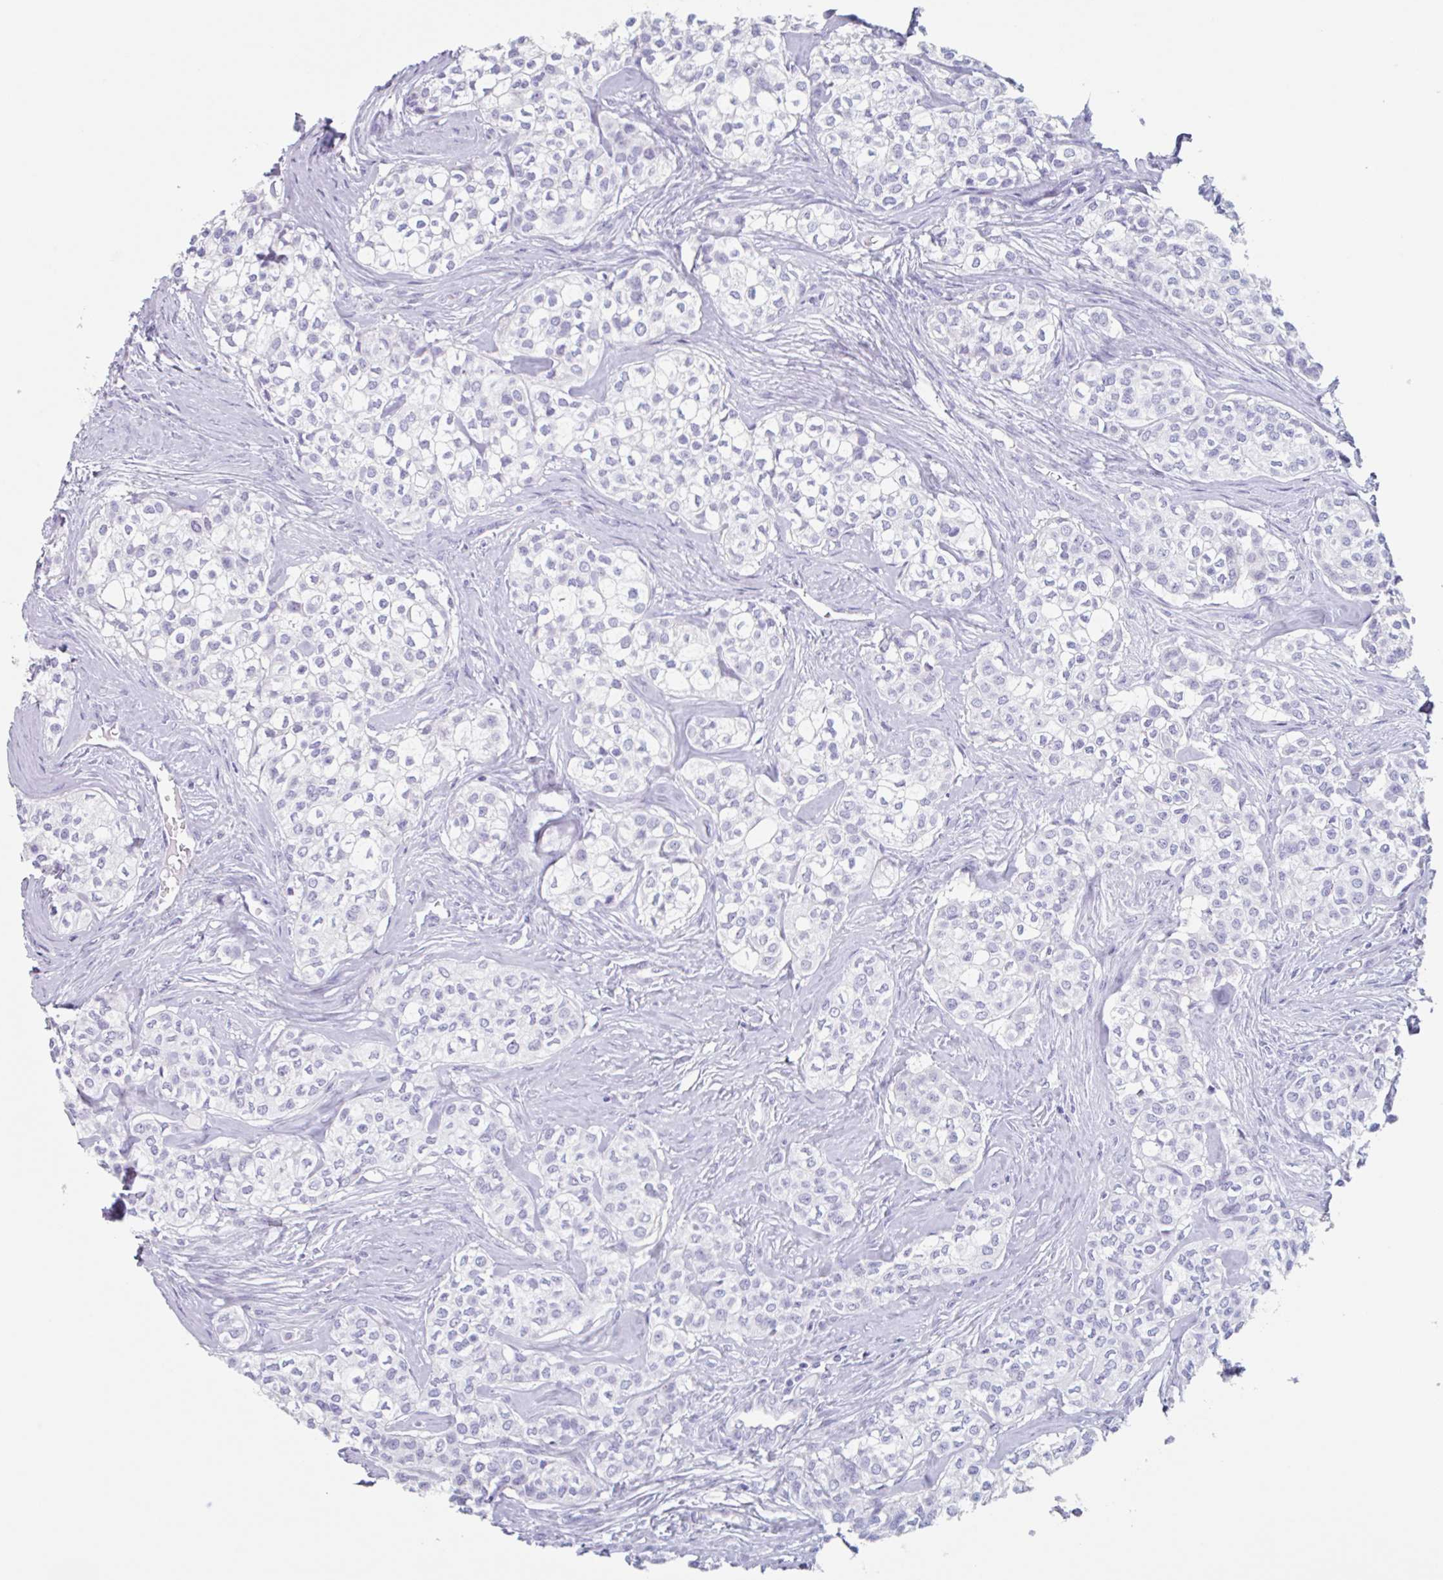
{"staining": {"intensity": "negative", "quantity": "none", "location": "none"}, "tissue": "head and neck cancer", "cell_type": "Tumor cells", "image_type": "cancer", "snomed": [{"axis": "morphology", "description": "Adenocarcinoma, NOS"}, {"axis": "topography", "description": "Head-Neck"}], "caption": "Protein analysis of head and neck cancer (adenocarcinoma) reveals no significant expression in tumor cells.", "gene": "EMC4", "patient": {"sex": "male", "age": 81}}